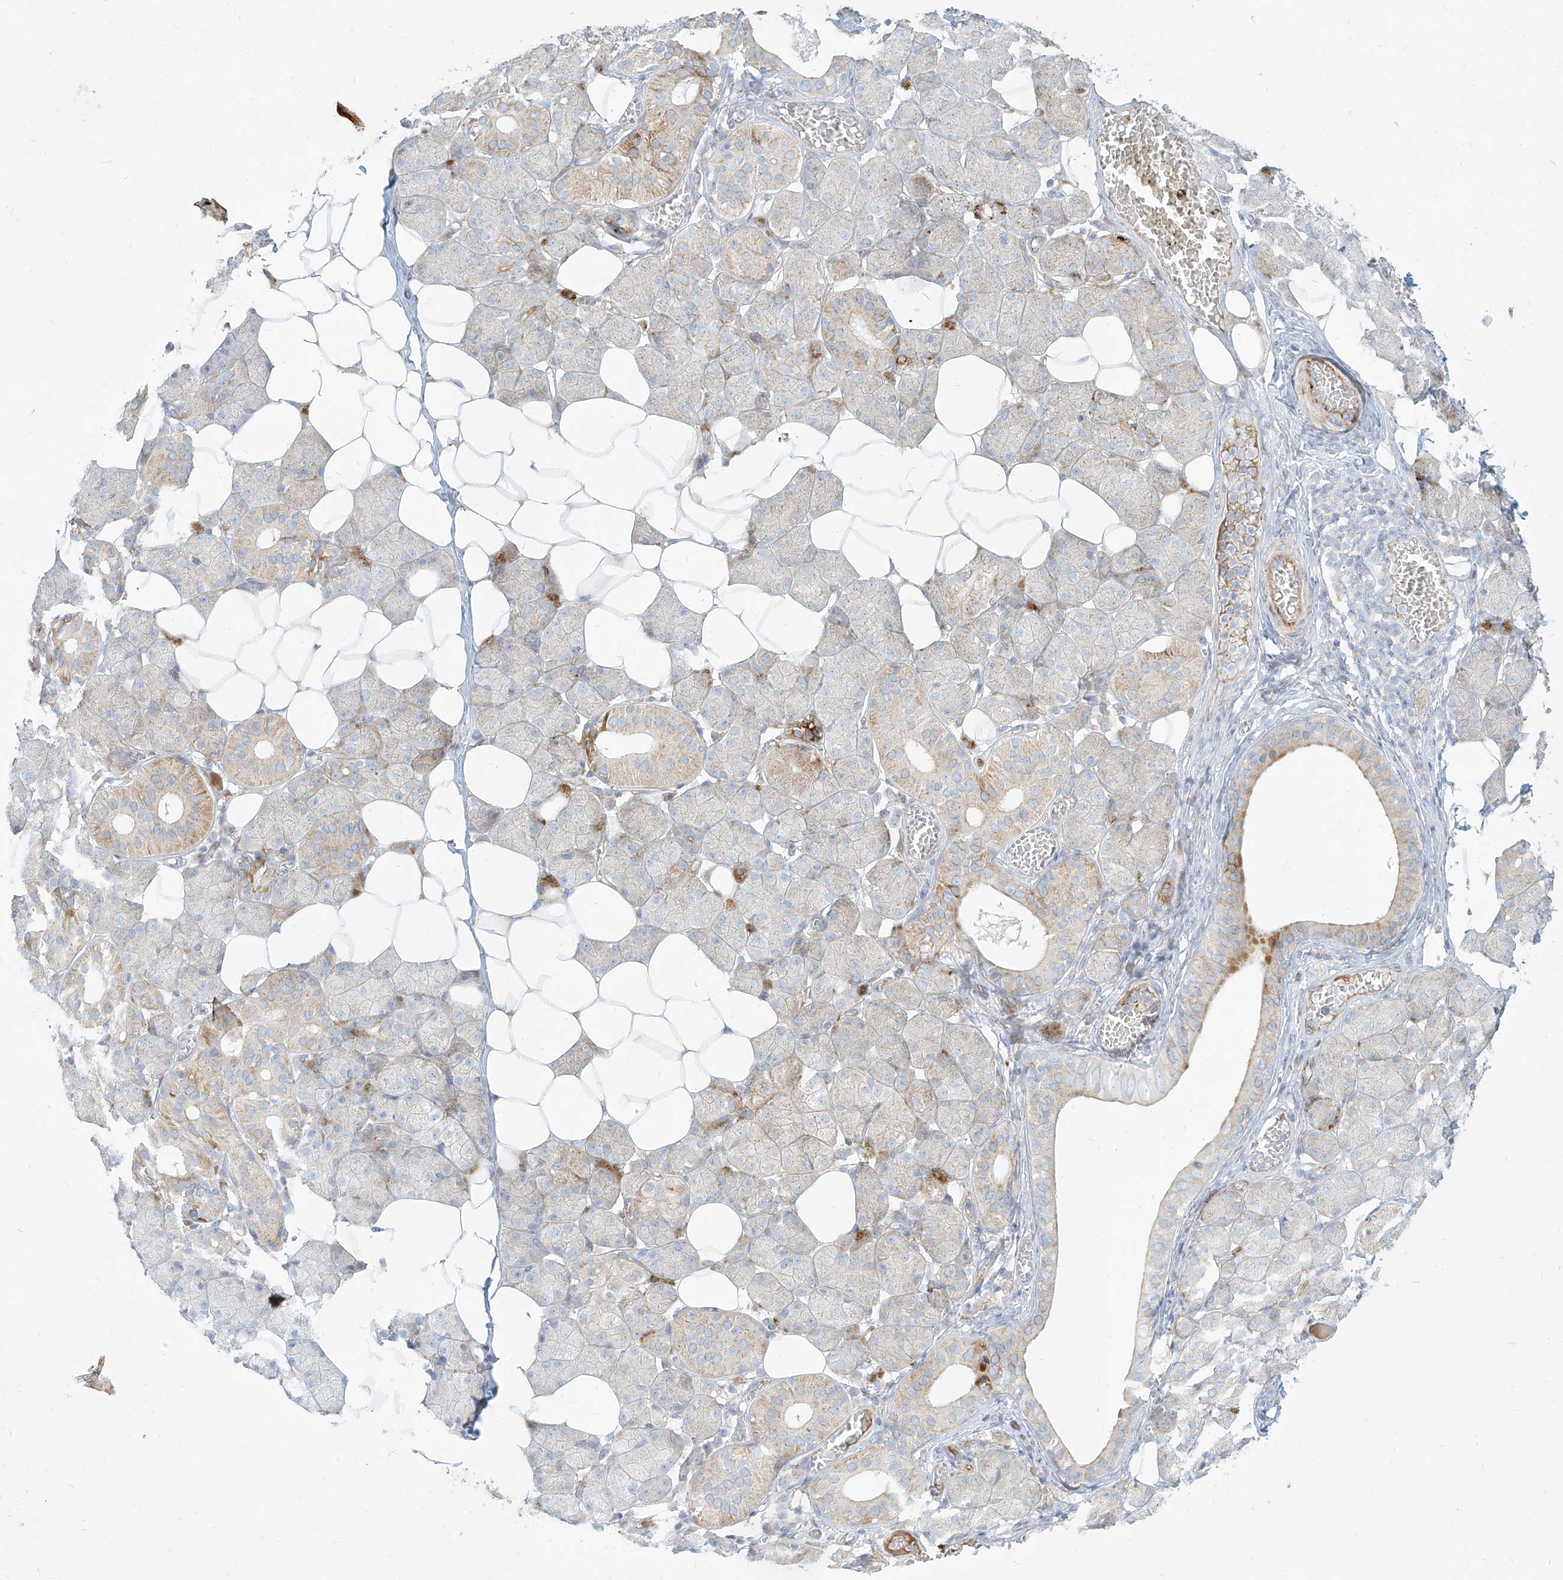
{"staining": {"intensity": "moderate", "quantity": "25%-75%", "location": "cytoplasmic/membranous"}, "tissue": "salivary gland", "cell_type": "Glandular cells", "image_type": "normal", "snomed": [{"axis": "morphology", "description": "Normal tissue, NOS"}, {"axis": "topography", "description": "Salivary gland"}], "caption": "Immunohistochemical staining of benign salivary gland shows 25%-75% levels of moderate cytoplasmic/membranous protein expression in approximately 25%-75% of glandular cells.", "gene": "MTX2", "patient": {"sex": "female", "age": 33}}